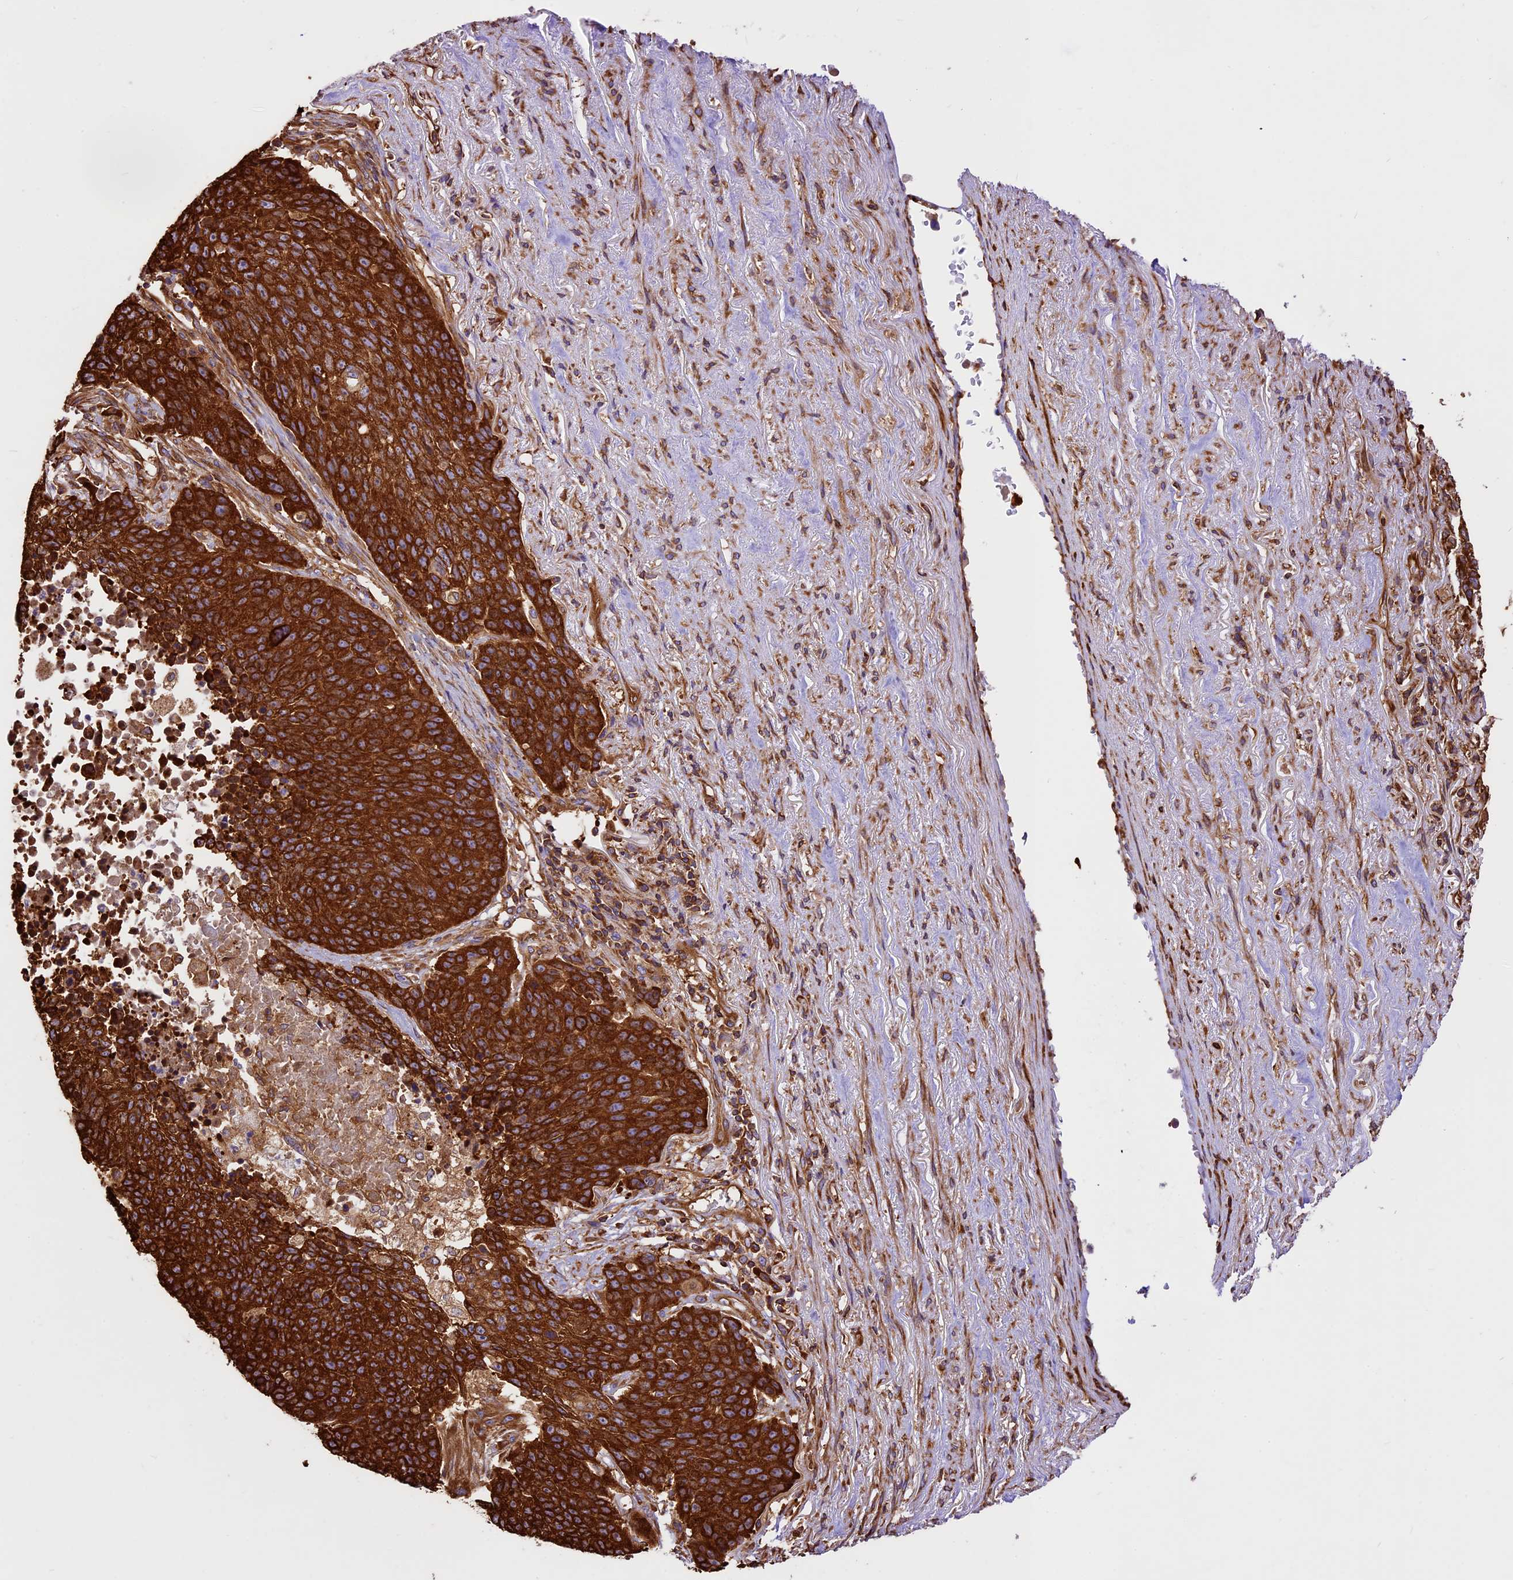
{"staining": {"intensity": "strong", "quantity": ">75%", "location": "cytoplasmic/membranous"}, "tissue": "lung cancer", "cell_type": "Tumor cells", "image_type": "cancer", "snomed": [{"axis": "morphology", "description": "Normal tissue, NOS"}, {"axis": "morphology", "description": "Squamous cell carcinoma, NOS"}, {"axis": "topography", "description": "Lymph node"}, {"axis": "topography", "description": "Lung"}], "caption": "A high amount of strong cytoplasmic/membranous staining is present in about >75% of tumor cells in squamous cell carcinoma (lung) tissue.", "gene": "KARS1", "patient": {"sex": "male", "age": 66}}